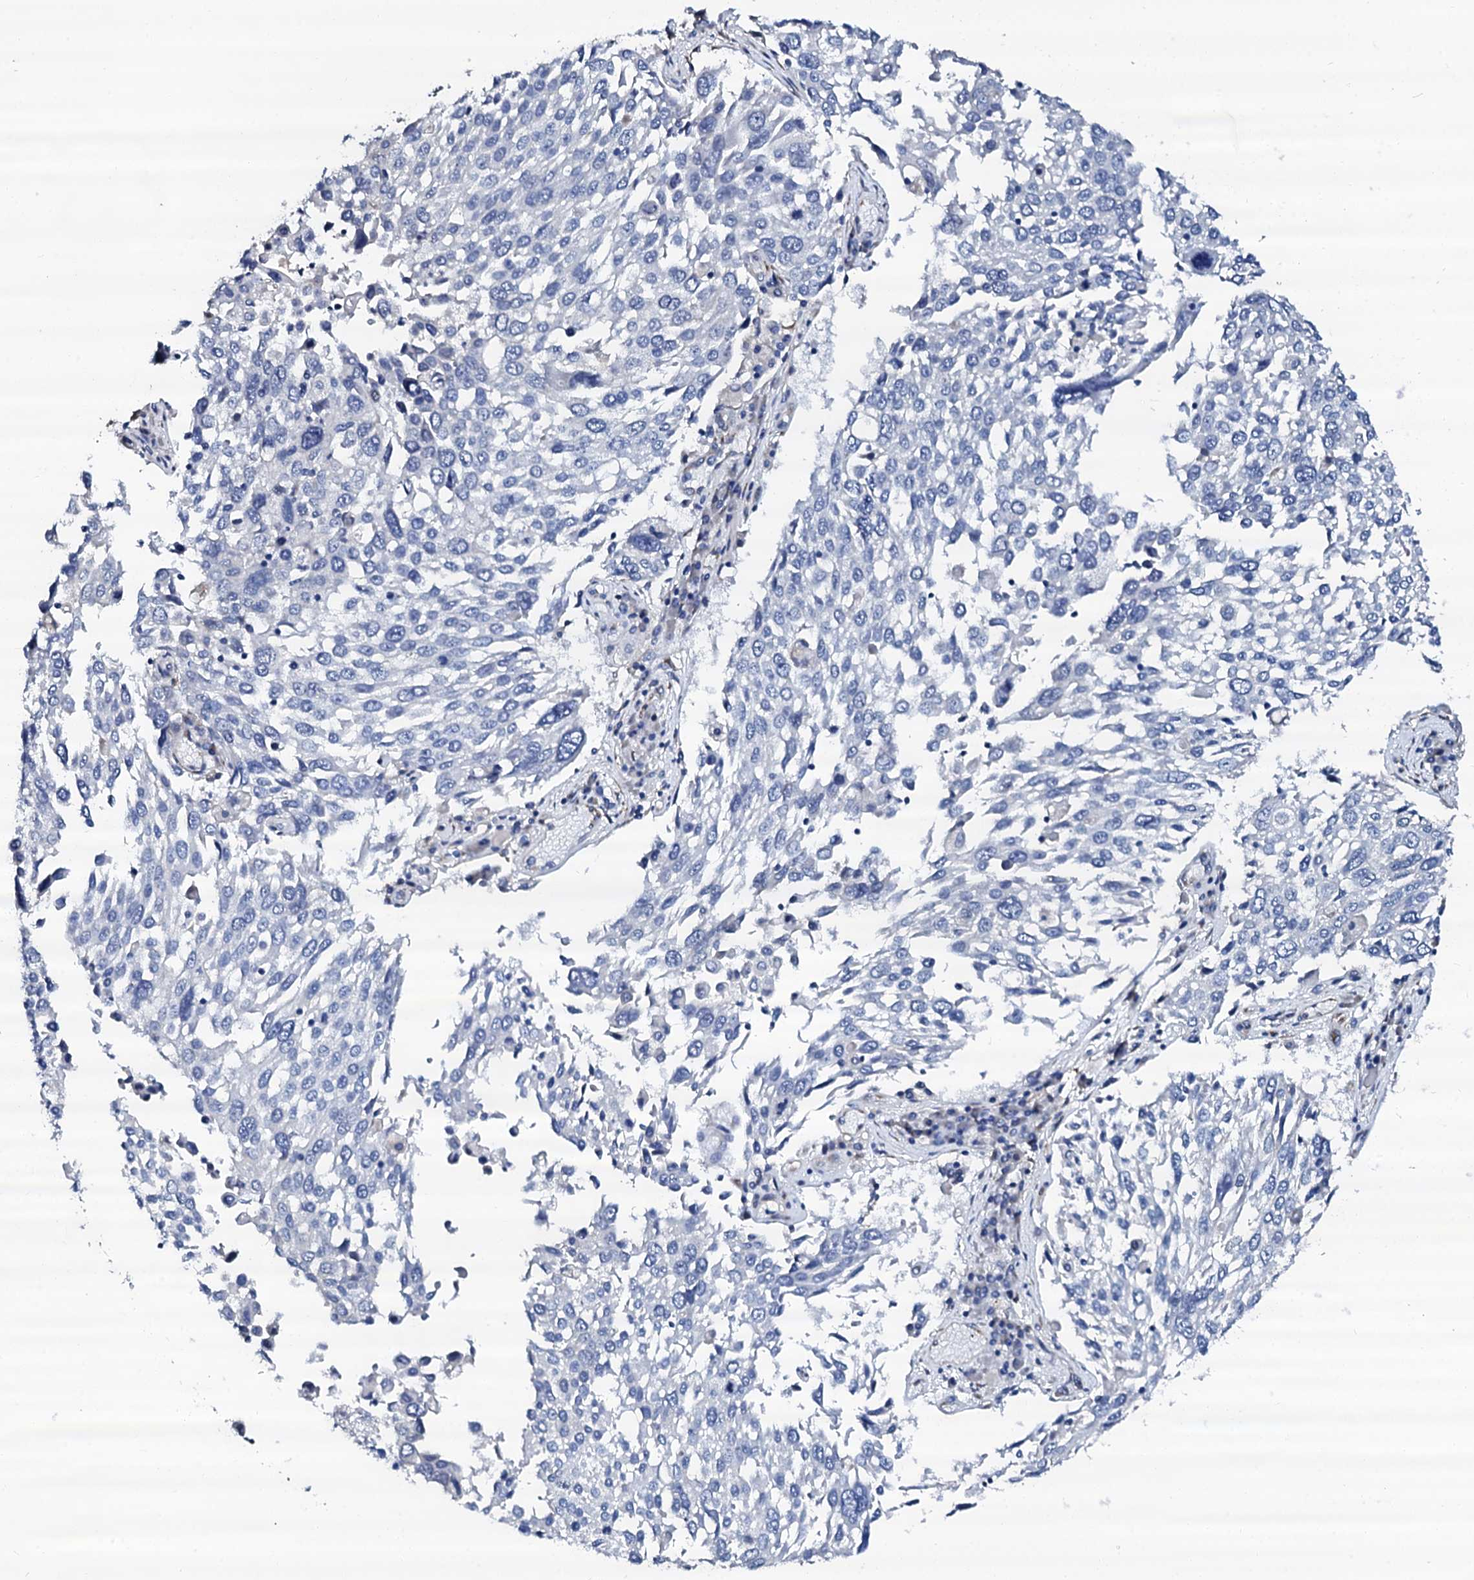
{"staining": {"intensity": "negative", "quantity": "none", "location": "none"}, "tissue": "lung cancer", "cell_type": "Tumor cells", "image_type": "cancer", "snomed": [{"axis": "morphology", "description": "Squamous cell carcinoma, NOS"}, {"axis": "topography", "description": "Lung"}], "caption": "Human lung cancer (squamous cell carcinoma) stained for a protein using immunohistochemistry displays no positivity in tumor cells.", "gene": "AKAP3", "patient": {"sex": "male", "age": 65}}